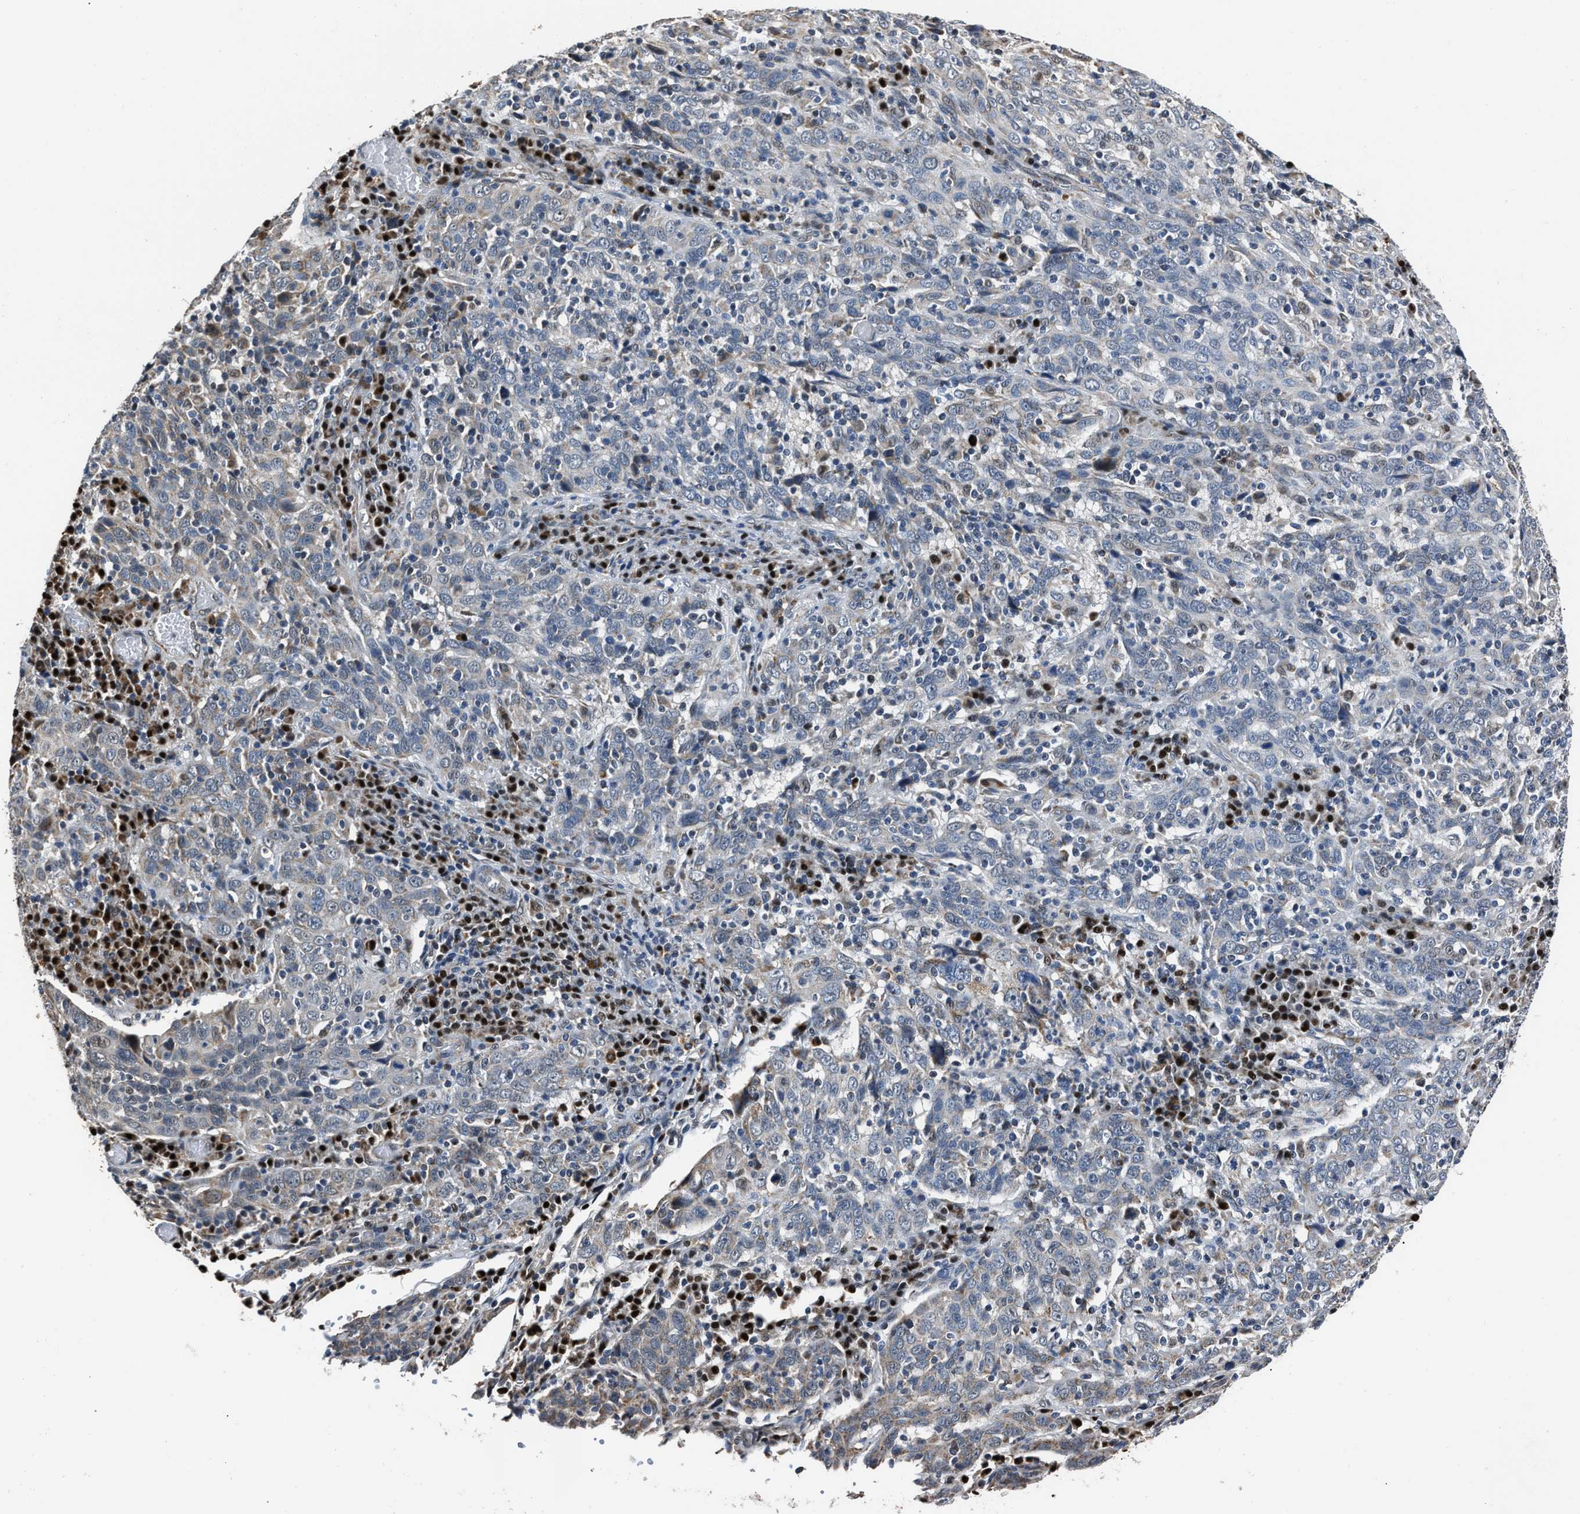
{"staining": {"intensity": "weak", "quantity": "<25%", "location": "cytoplasmic/membranous"}, "tissue": "cervical cancer", "cell_type": "Tumor cells", "image_type": "cancer", "snomed": [{"axis": "morphology", "description": "Squamous cell carcinoma, NOS"}, {"axis": "topography", "description": "Cervix"}], "caption": "A high-resolution photomicrograph shows immunohistochemistry (IHC) staining of cervical cancer (squamous cell carcinoma), which shows no significant positivity in tumor cells.", "gene": "NSUN5", "patient": {"sex": "female", "age": 46}}